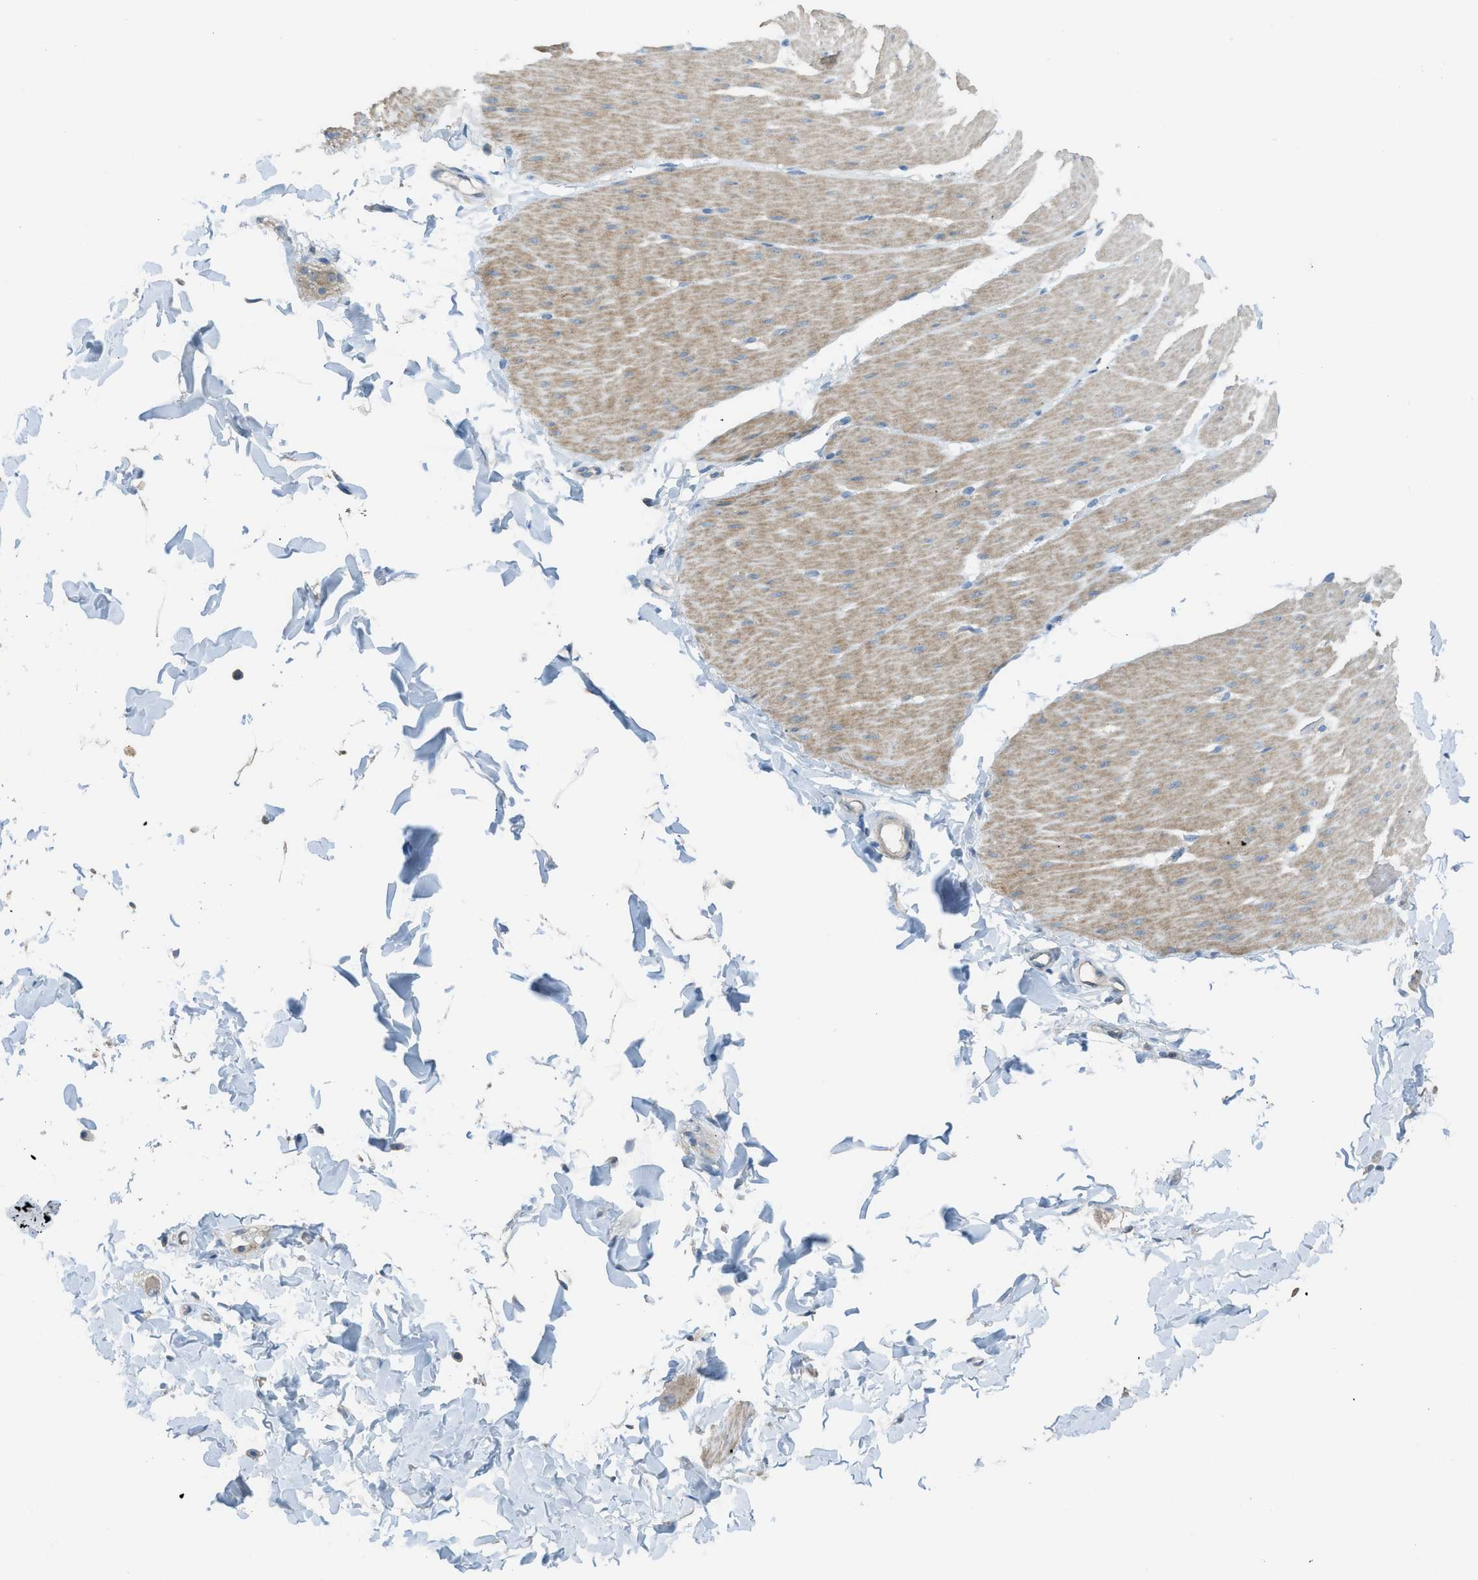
{"staining": {"intensity": "moderate", "quantity": ">75%", "location": "cytoplasmic/membranous"}, "tissue": "smooth muscle", "cell_type": "Smooth muscle cells", "image_type": "normal", "snomed": [{"axis": "morphology", "description": "Normal tissue, NOS"}, {"axis": "topography", "description": "Smooth muscle"}, {"axis": "topography", "description": "Colon"}], "caption": "DAB immunohistochemical staining of unremarkable human smooth muscle displays moderate cytoplasmic/membranous protein expression in about >75% of smooth muscle cells.", "gene": "TIMD4", "patient": {"sex": "male", "age": 67}}